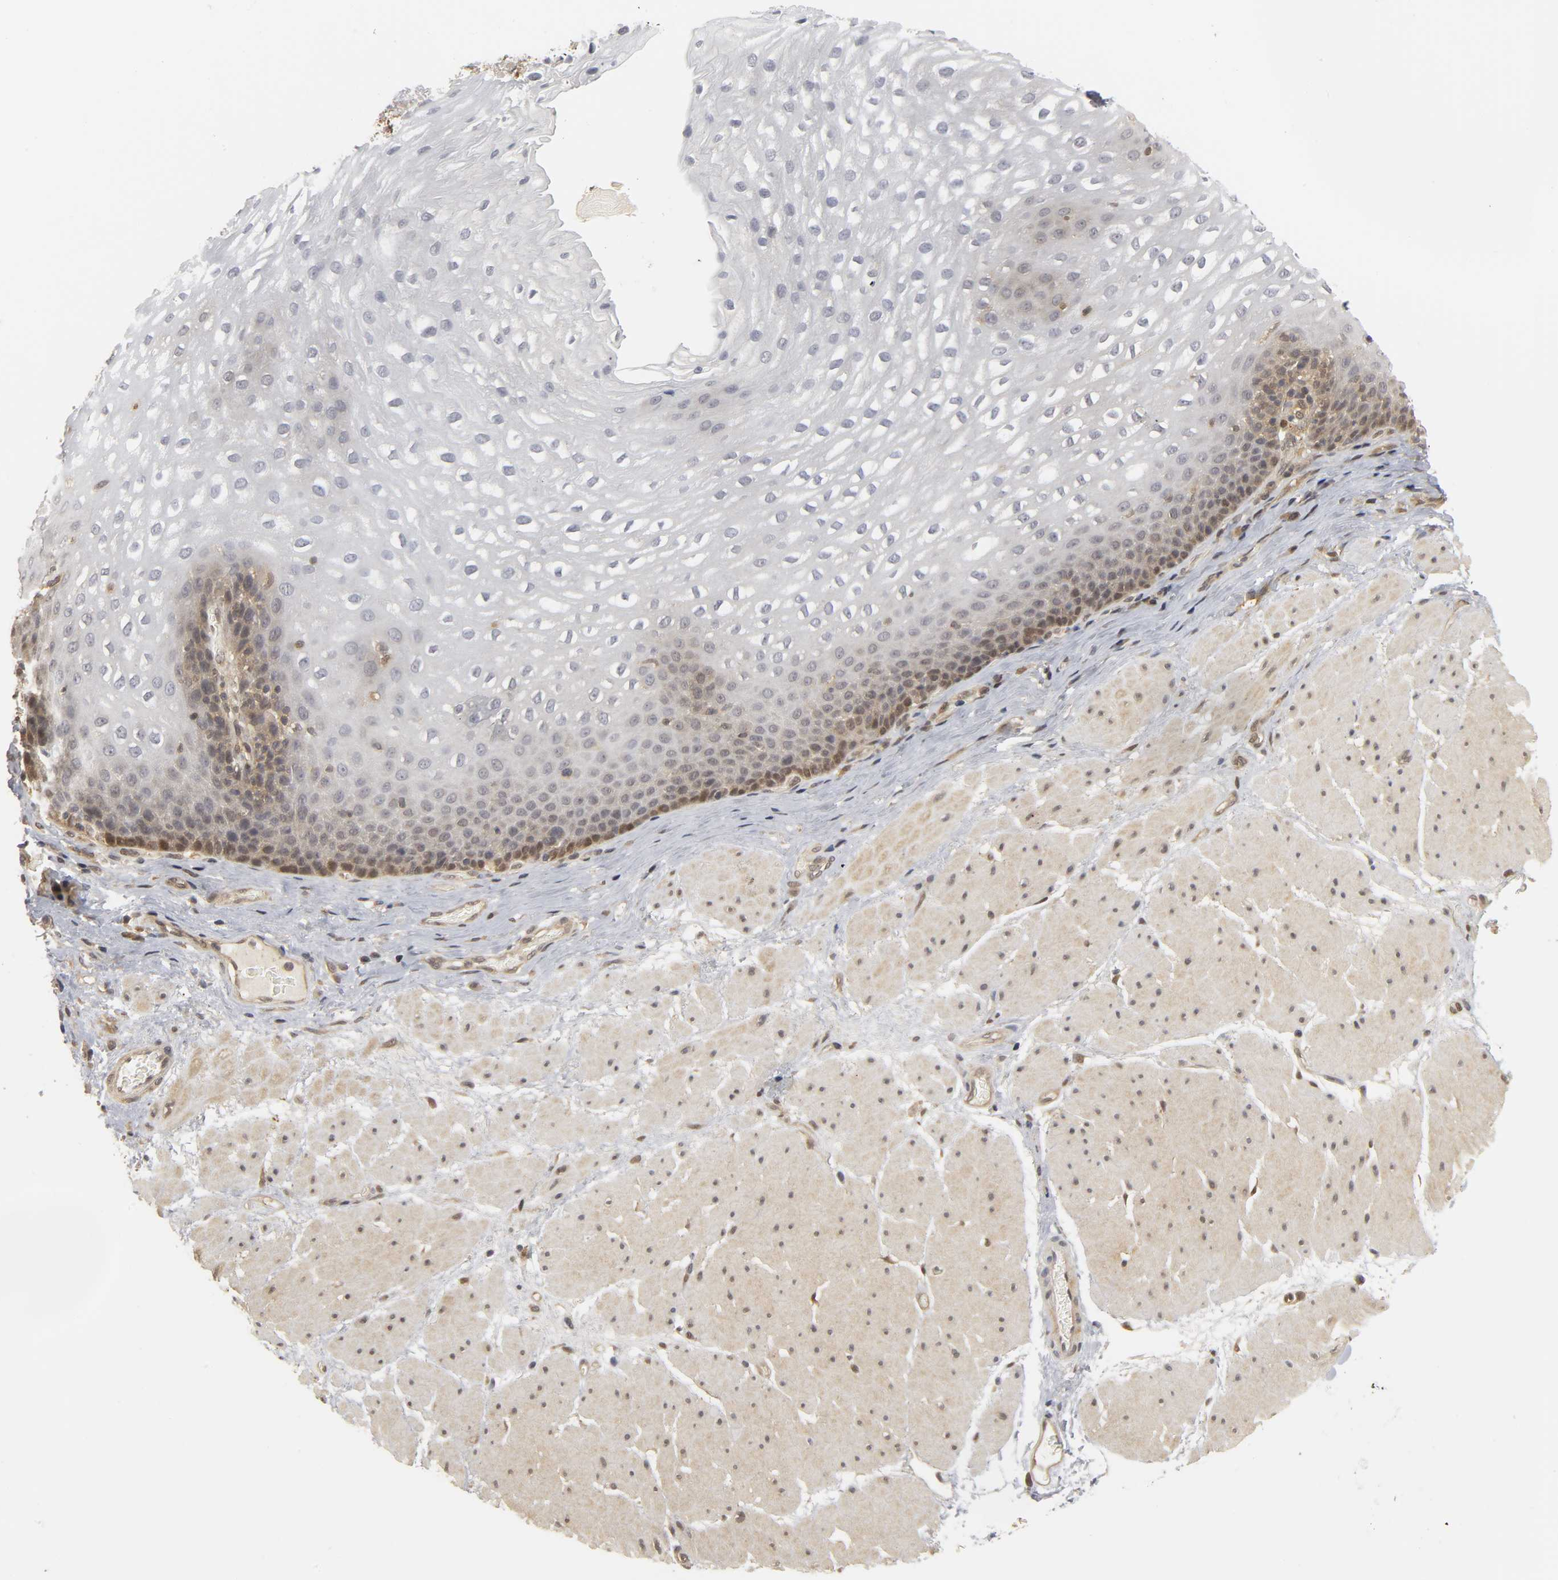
{"staining": {"intensity": "moderate", "quantity": "25%-75%", "location": "cytoplasmic/membranous,nuclear"}, "tissue": "esophagus", "cell_type": "Squamous epithelial cells", "image_type": "normal", "snomed": [{"axis": "morphology", "description": "Normal tissue, NOS"}, {"axis": "topography", "description": "Esophagus"}], "caption": "Immunohistochemical staining of benign human esophagus exhibits medium levels of moderate cytoplasmic/membranous,nuclear staining in approximately 25%-75% of squamous epithelial cells.", "gene": "PARK7", "patient": {"sex": "male", "age": 48}}